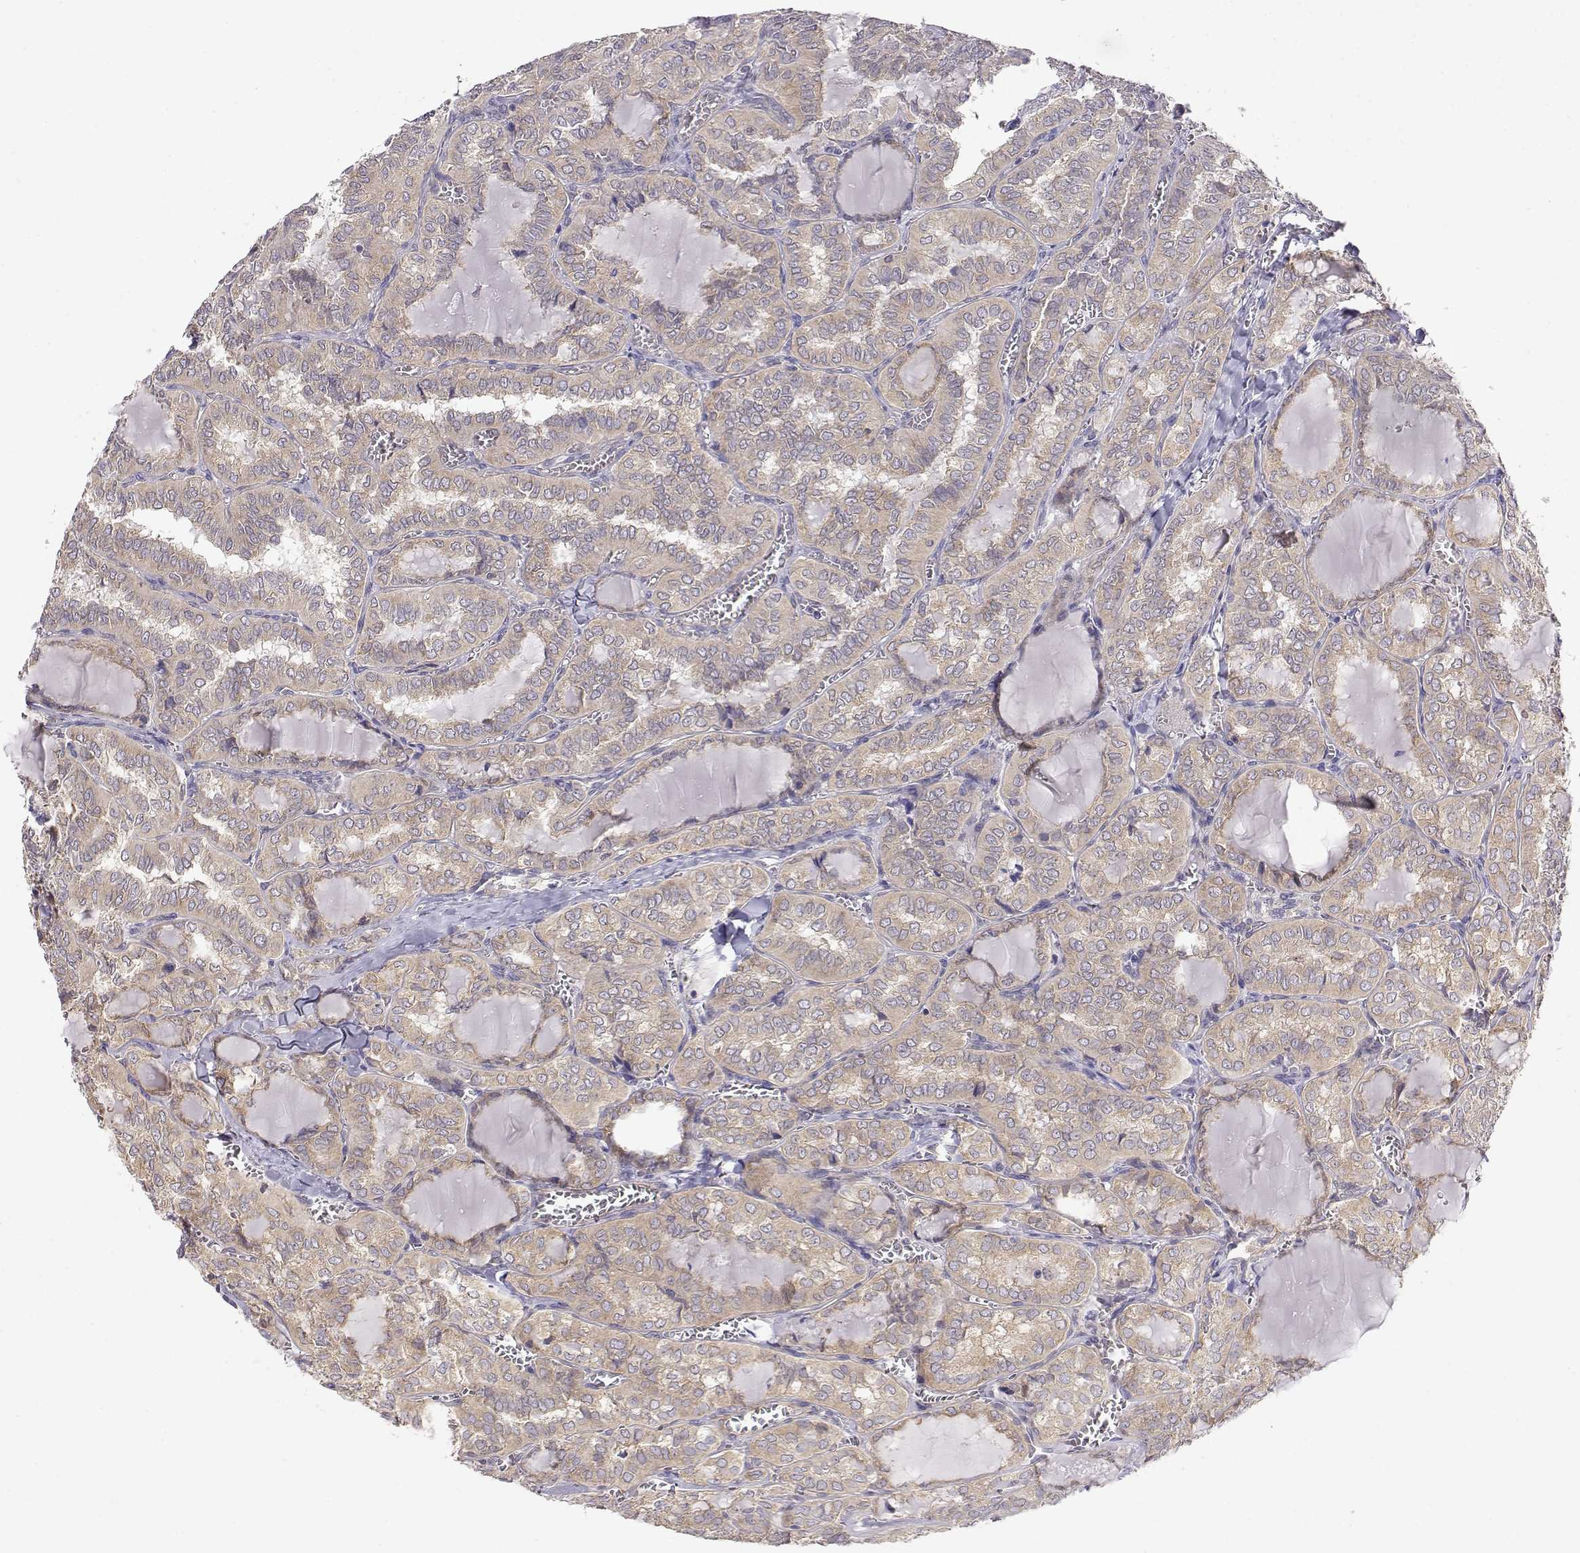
{"staining": {"intensity": "weak", "quantity": ">75%", "location": "cytoplasmic/membranous"}, "tissue": "thyroid cancer", "cell_type": "Tumor cells", "image_type": "cancer", "snomed": [{"axis": "morphology", "description": "Papillary adenocarcinoma, NOS"}, {"axis": "topography", "description": "Thyroid gland"}], "caption": "Immunohistochemical staining of human thyroid papillary adenocarcinoma reveals weak cytoplasmic/membranous protein expression in approximately >75% of tumor cells.", "gene": "PAIP1", "patient": {"sex": "female", "age": 41}}